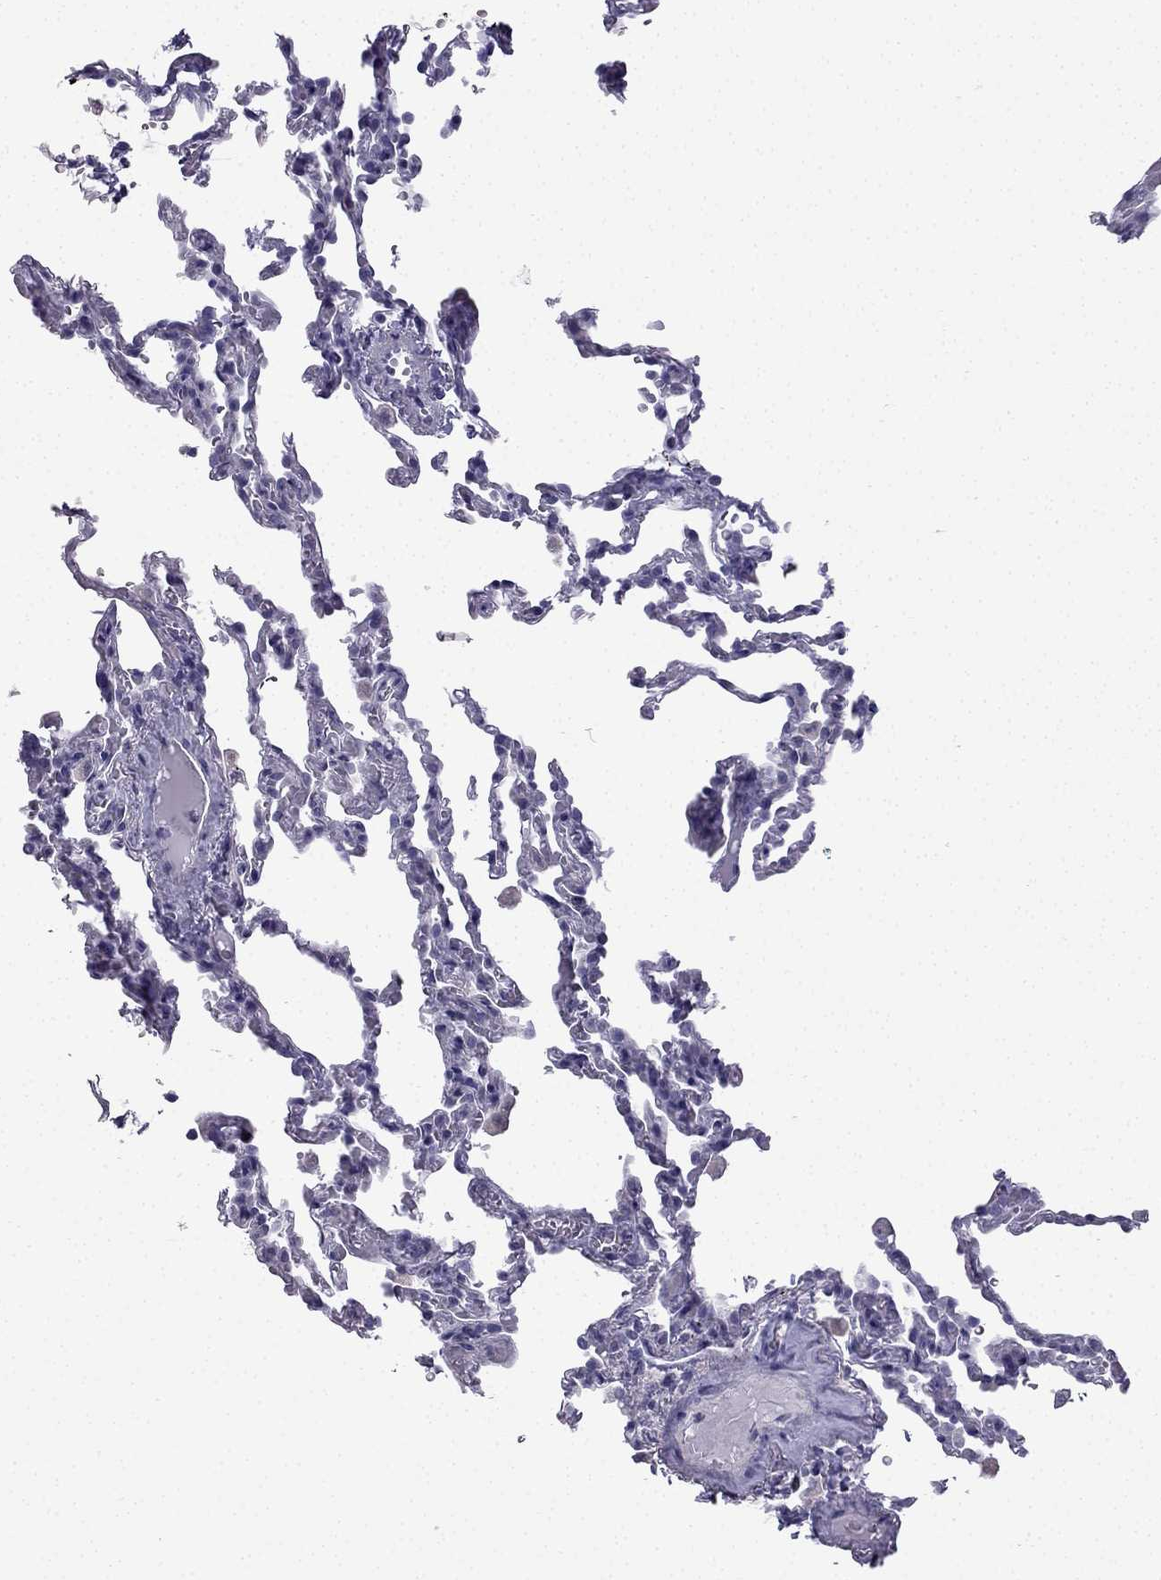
{"staining": {"intensity": "negative", "quantity": "none", "location": "none"}, "tissue": "lung", "cell_type": "Alveolar cells", "image_type": "normal", "snomed": [{"axis": "morphology", "description": "Normal tissue, NOS"}, {"axis": "topography", "description": "Lung"}], "caption": "Alveolar cells show no significant protein positivity in benign lung. Nuclei are stained in blue.", "gene": "CFAP53", "patient": {"sex": "female", "age": 43}}